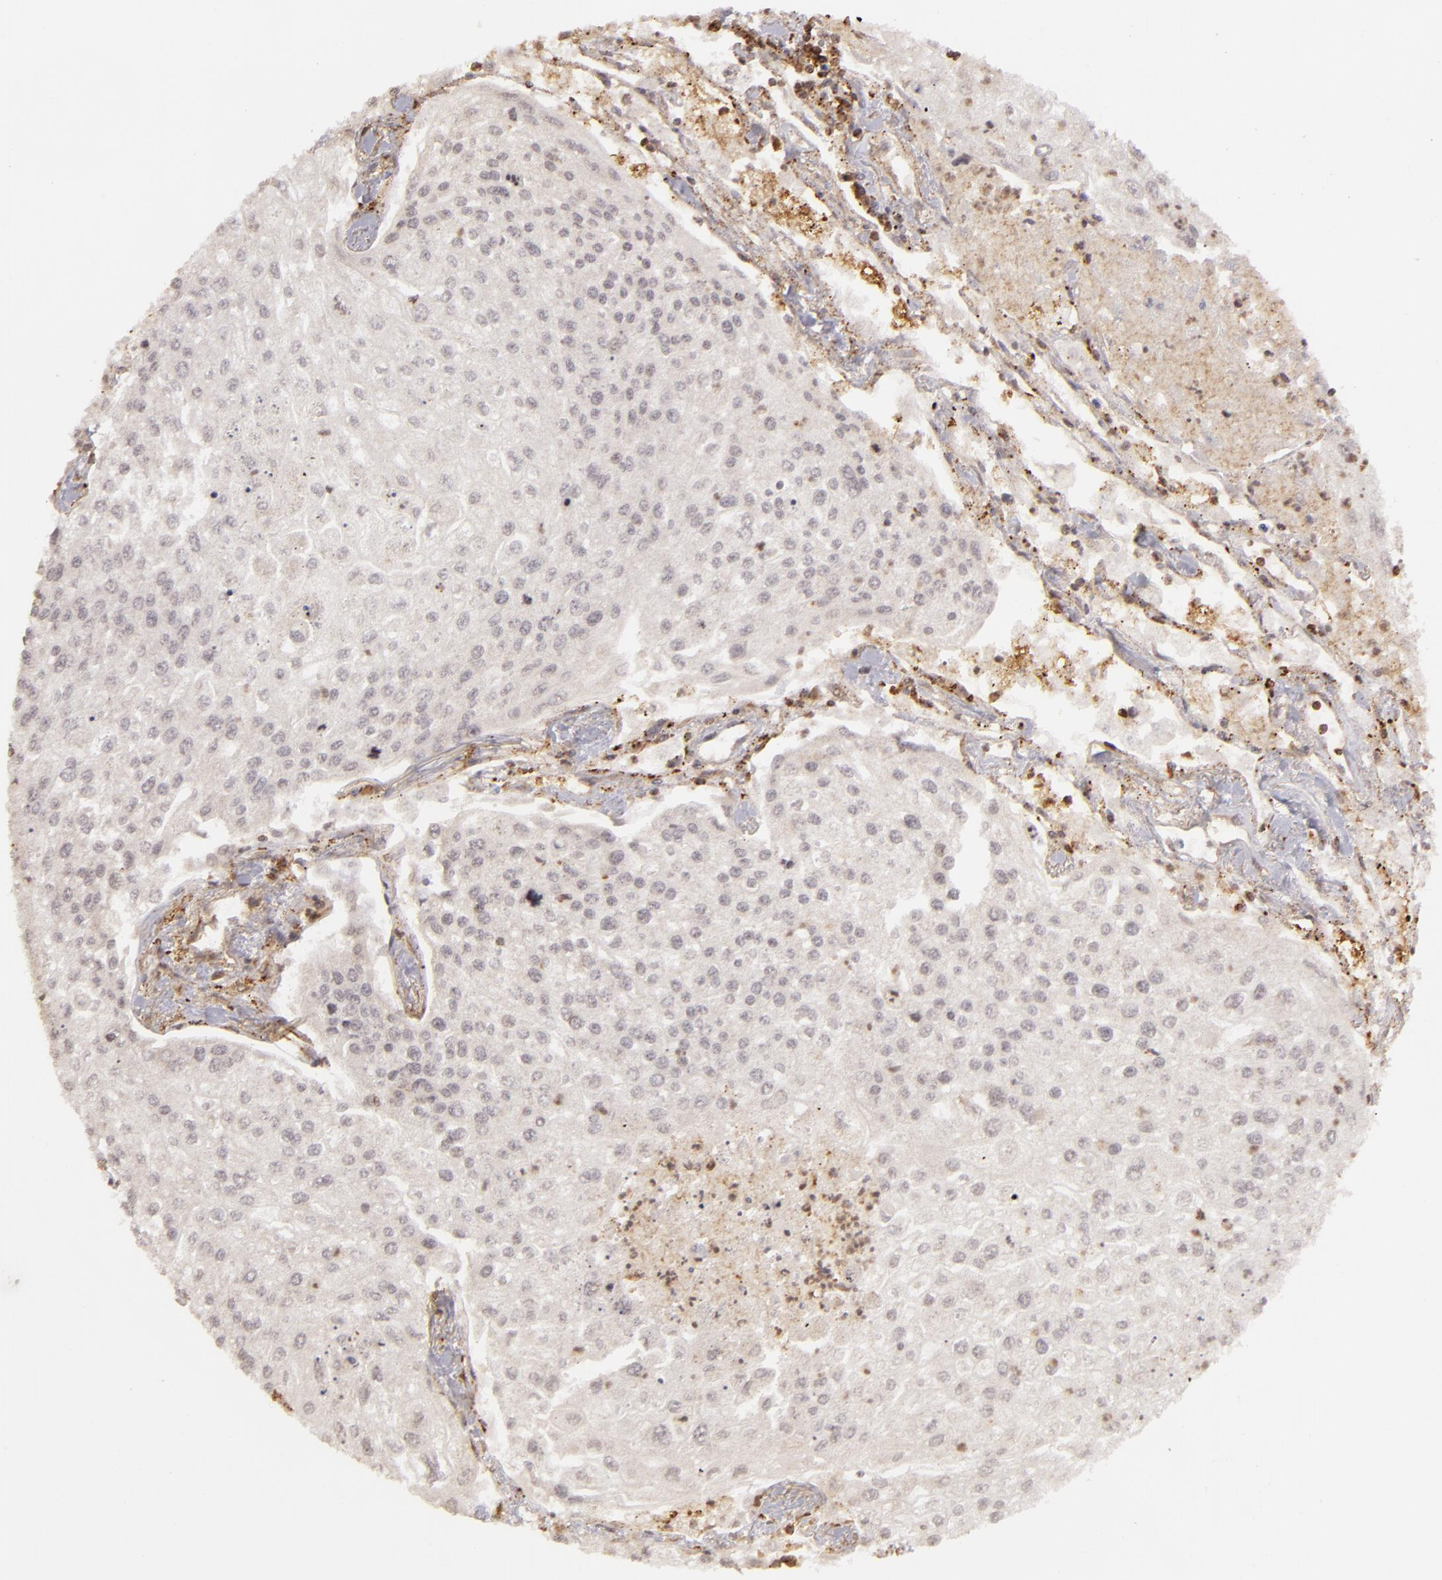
{"staining": {"intensity": "negative", "quantity": "none", "location": "none"}, "tissue": "lung cancer", "cell_type": "Tumor cells", "image_type": "cancer", "snomed": [{"axis": "morphology", "description": "Squamous cell carcinoma, NOS"}, {"axis": "topography", "description": "Lung"}], "caption": "Immunohistochemical staining of lung squamous cell carcinoma displays no significant staining in tumor cells.", "gene": "ZBTB33", "patient": {"sex": "male", "age": 75}}